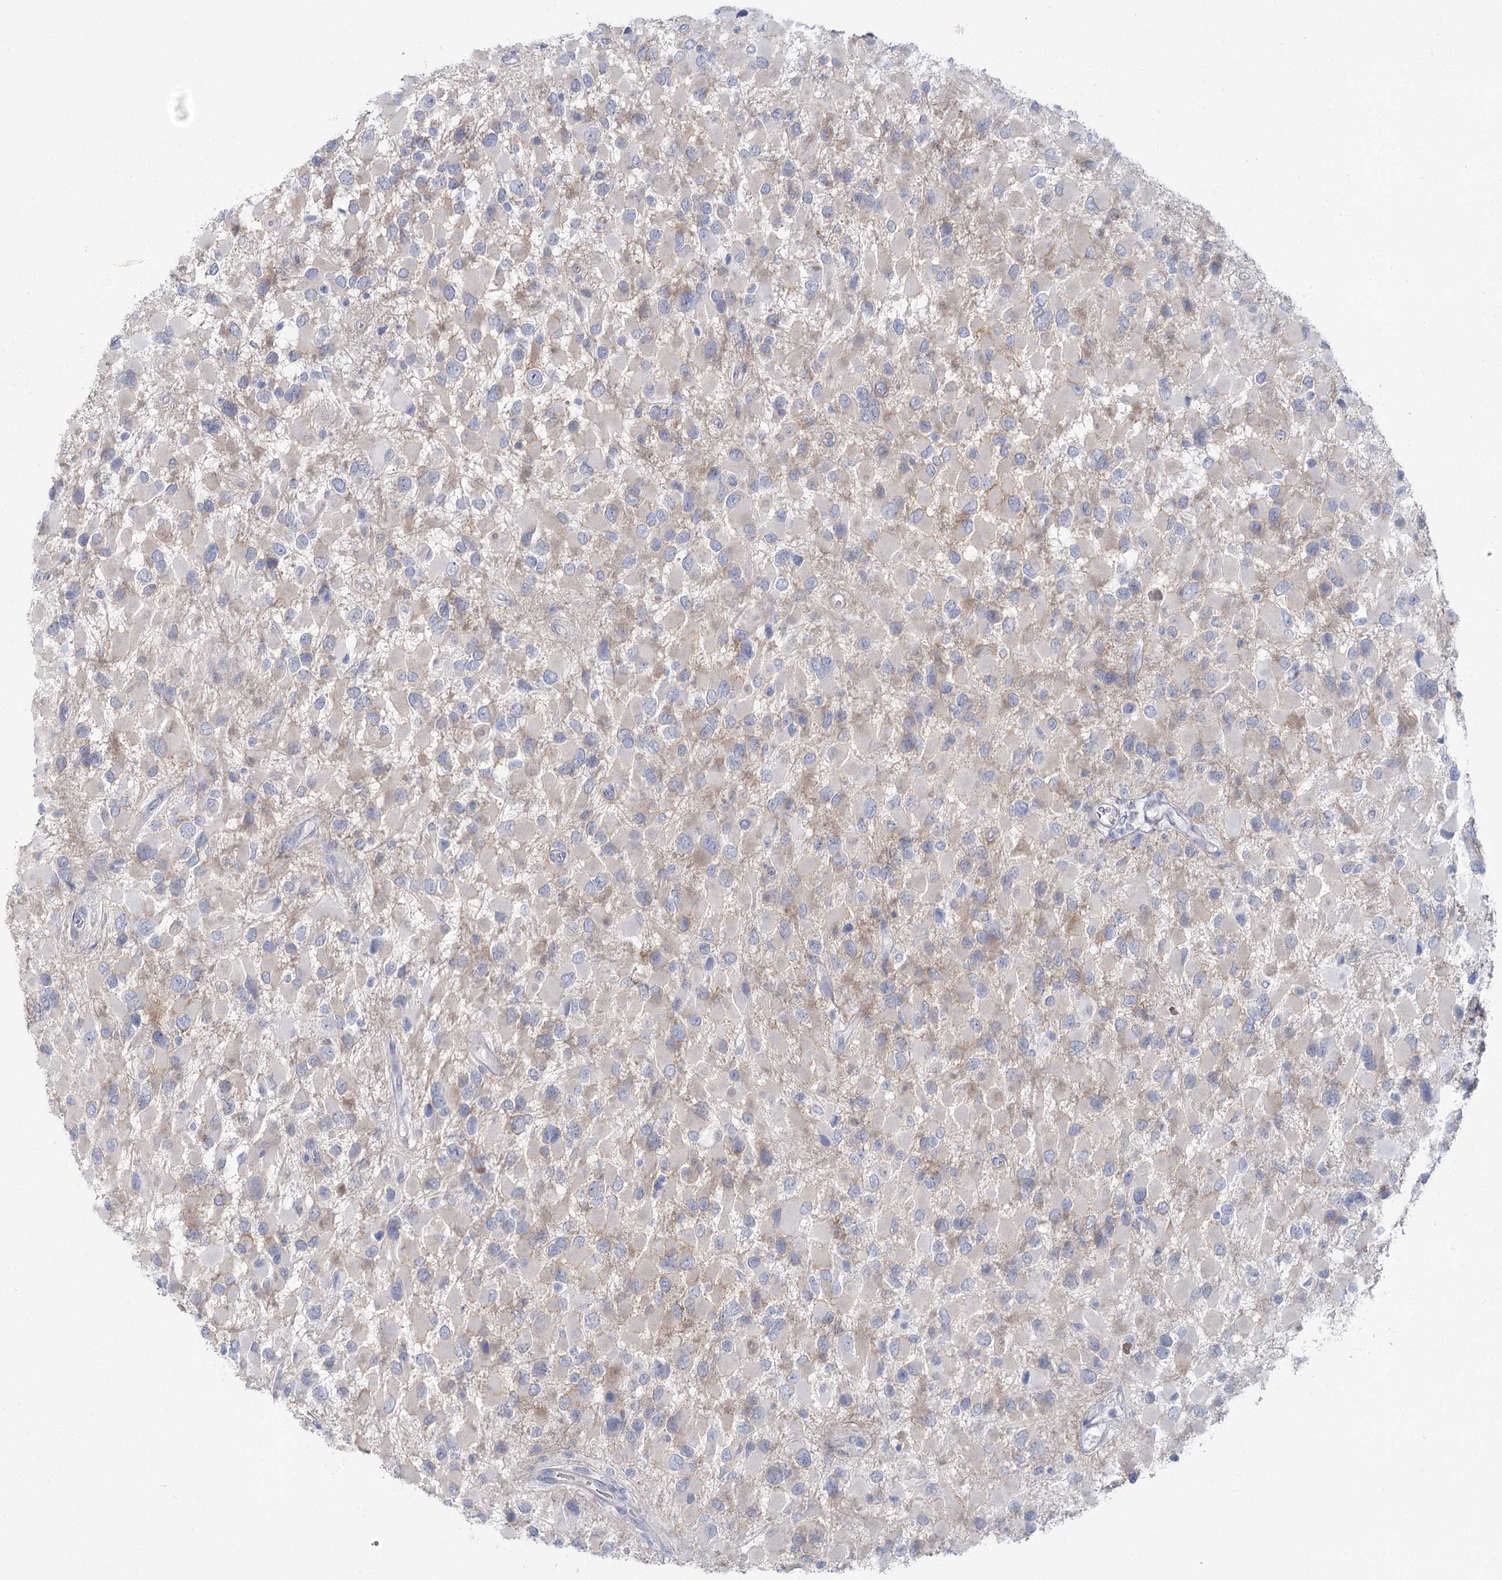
{"staining": {"intensity": "negative", "quantity": "none", "location": "none"}, "tissue": "glioma", "cell_type": "Tumor cells", "image_type": "cancer", "snomed": [{"axis": "morphology", "description": "Glioma, malignant, High grade"}, {"axis": "topography", "description": "Brain"}], "caption": "Immunohistochemistry histopathology image of neoplastic tissue: human high-grade glioma (malignant) stained with DAB (3,3'-diaminobenzidine) exhibits no significant protein positivity in tumor cells.", "gene": "CCDC88A", "patient": {"sex": "male", "age": 53}}